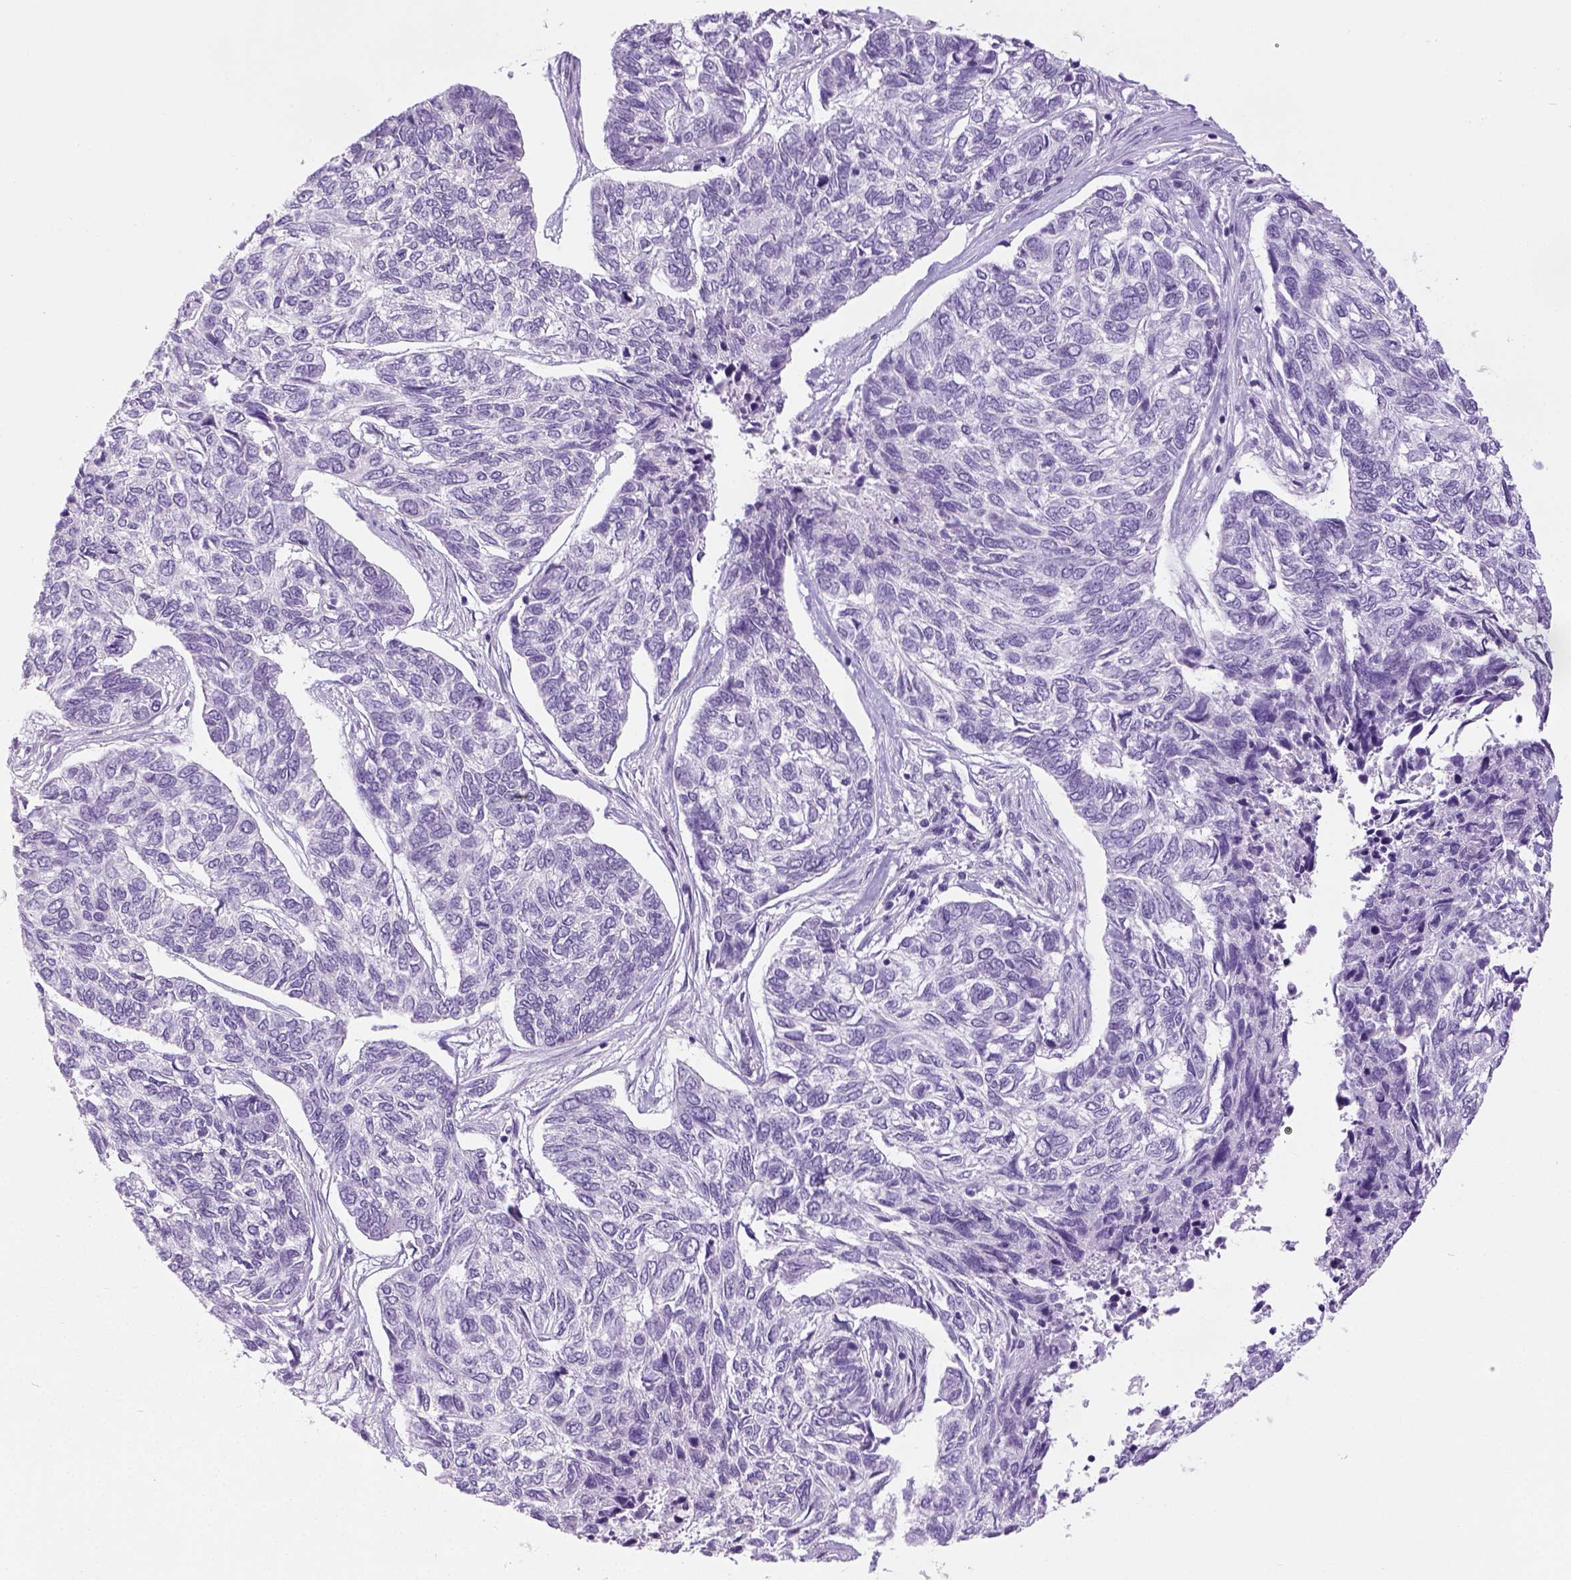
{"staining": {"intensity": "negative", "quantity": "none", "location": "none"}, "tissue": "skin cancer", "cell_type": "Tumor cells", "image_type": "cancer", "snomed": [{"axis": "morphology", "description": "Basal cell carcinoma"}, {"axis": "topography", "description": "Skin"}], "caption": "Immunohistochemical staining of human skin cancer demonstrates no significant expression in tumor cells. The staining is performed using DAB (3,3'-diaminobenzidine) brown chromogen with nuclei counter-stained in using hematoxylin.", "gene": "LGSN", "patient": {"sex": "female", "age": 65}}